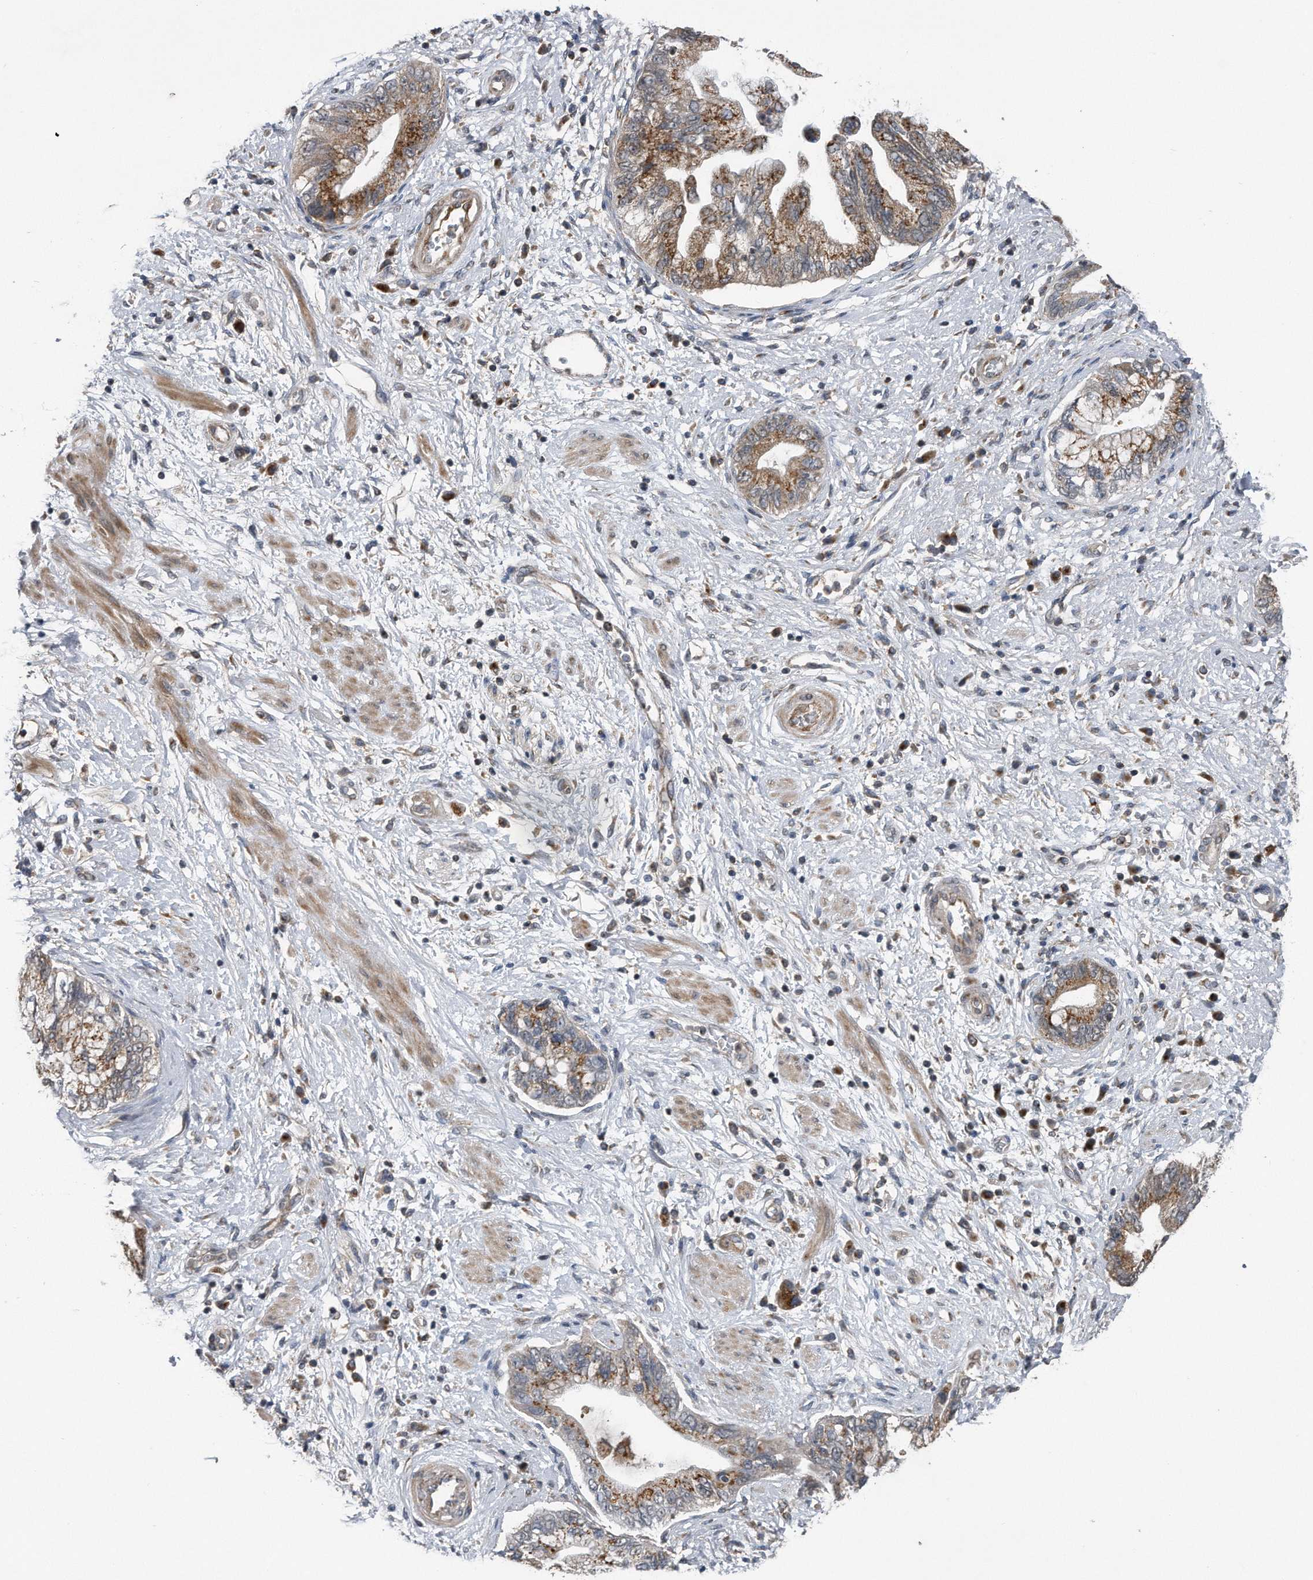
{"staining": {"intensity": "moderate", "quantity": ">75%", "location": "cytoplasmic/membranous"}, "tissue": "pancreatic cancer", "cell_type": "Tumor cells", "image_type": "cancer", "snomed": [{"axis": "morphology", "description": "Adenocarcinoma, NOS"}, {"axis": "topography", "description": "Pancreas"}], "caption": "This micrograph demonstrates immunohistochemistry staining of pancreatic cancer (adenocarcinoma), with medium moderate cytoplasmic/membranous expression in approximately >75% of tumor cells.", "gene": "LYRM4", "patient": {"sex": "female", "age": 73}}